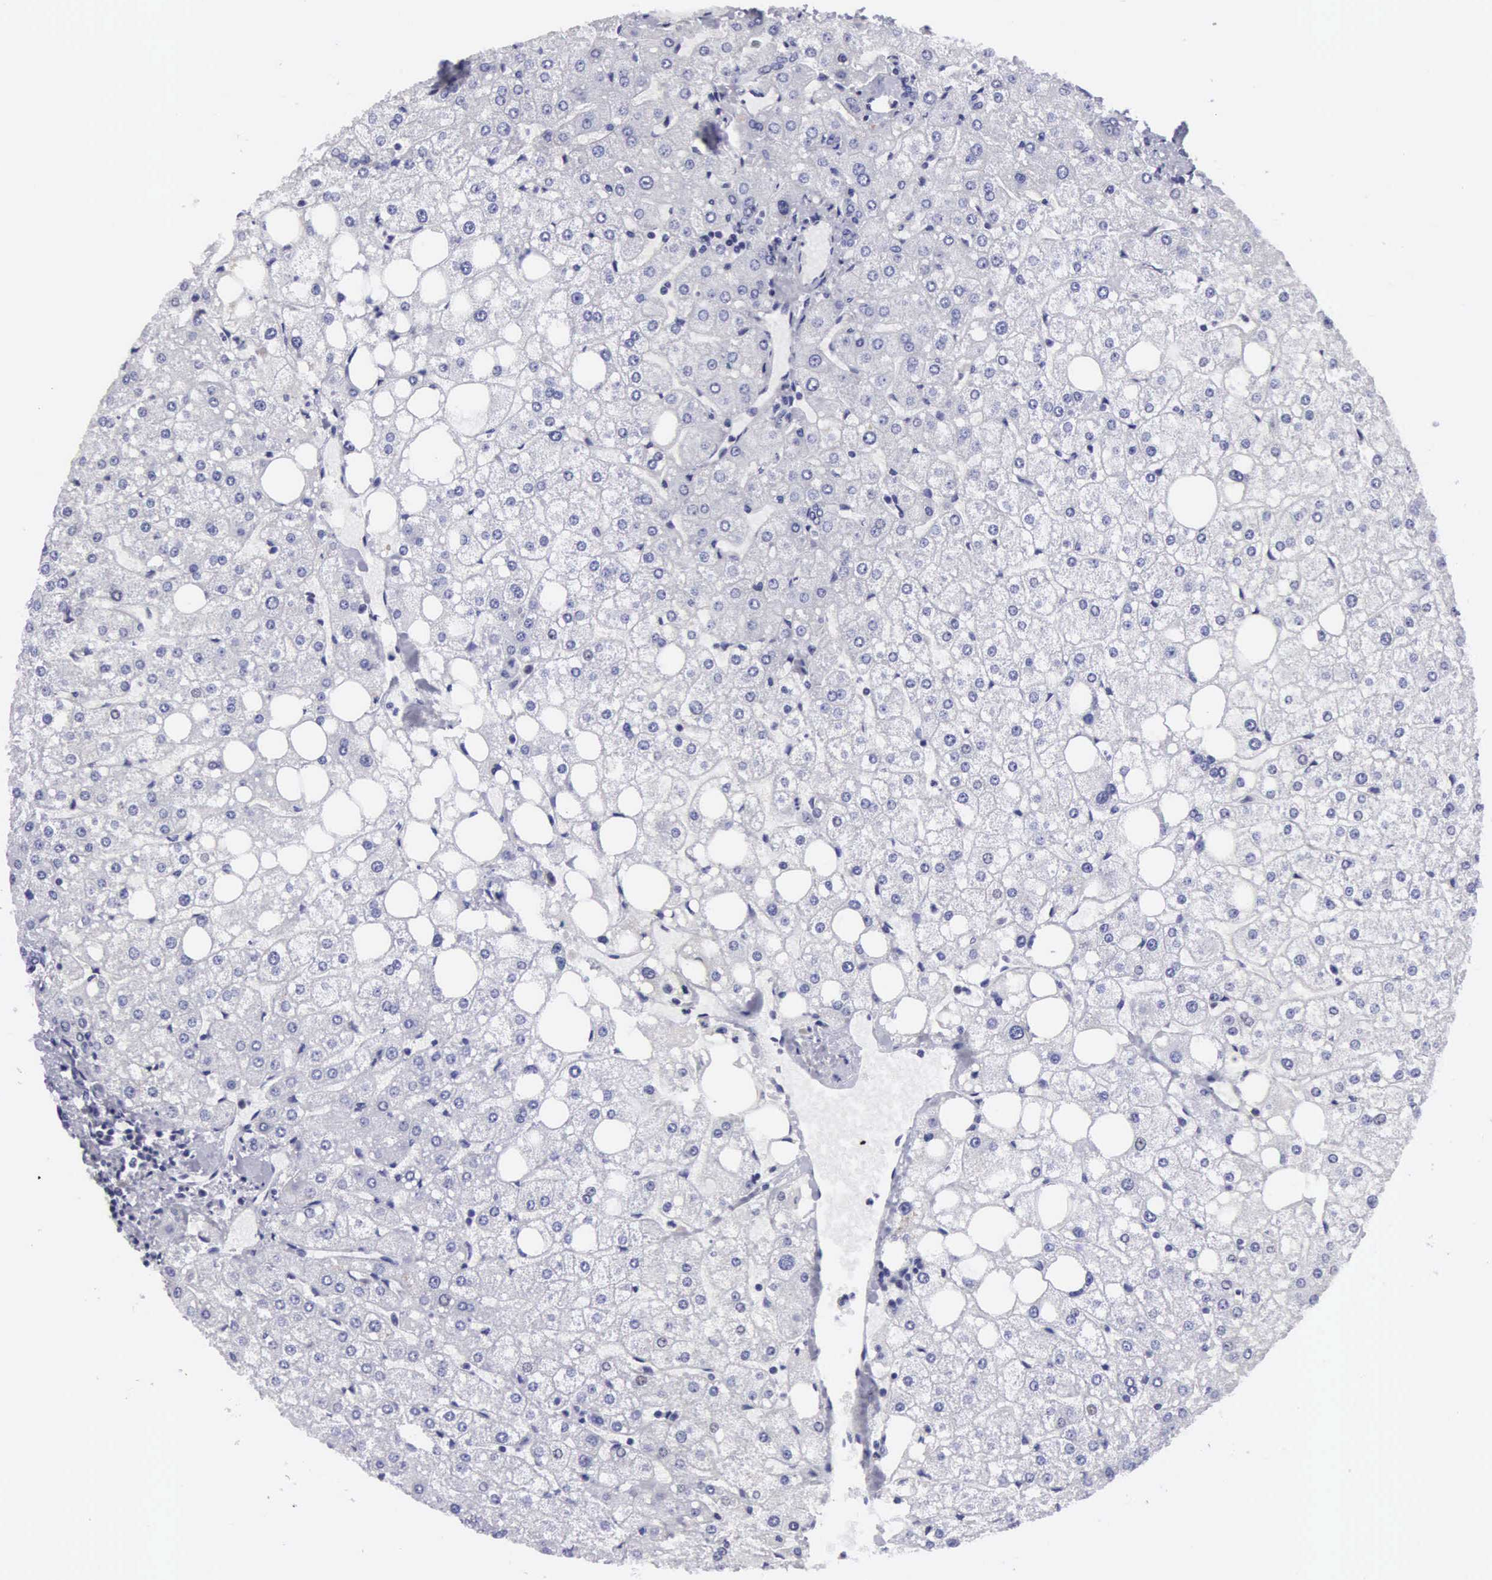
{"staining": {"intensity": "negative", "quantity": "none", "location": "none"}, "tissue": "liver", "cell_type": "Cholangiocytes", "image_type": "normal", "snomed": [{"axis": "morphology", "description": "Normal tissue, NOS"}, {"axis": "topography", "description": "Liver"}], "caption": "There is no significant staining in cholangiocytes of liver. (Brightfield microscopy of DAB (3,3'-diaminobenzidine) immunohistochemistry (IHC) at high magnification).", "gene": "ETV6", "patient": {"sex": "male", "age": 35}}